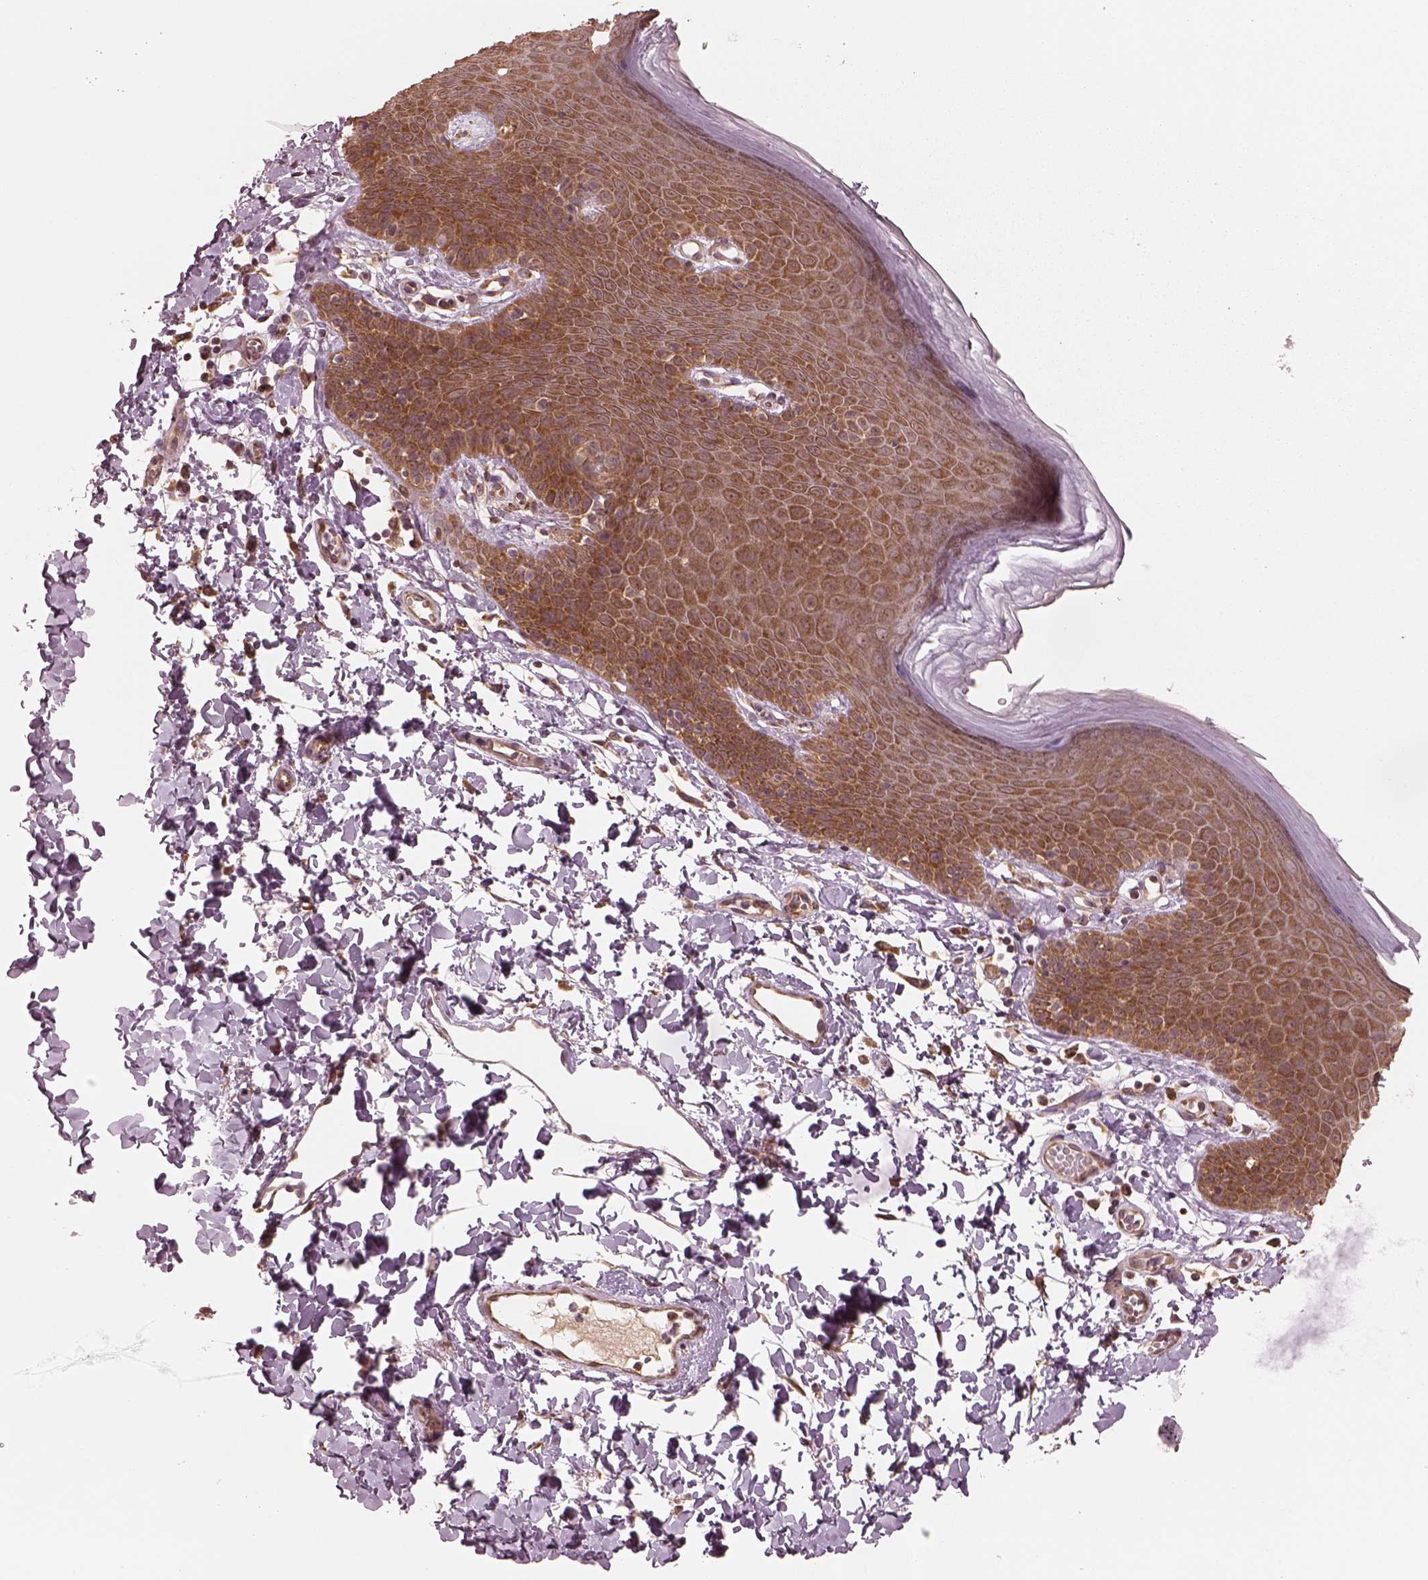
{"staining": {"intensity": "moderate", "quantity": ">75%", "location": "cytoplasmic/membranous"}, "tissue": "skin", "cell_type": "Epidermal cells", "image_type": "normal", "snomed": [{"axis": "morphology", "description": "Normal tissue, NOS"}, {"axis": "topography", "description": "Anal"}], "caption": "Epidermal cells reveal moderate cytoplasmic/membranous expression in approximately >75% of cells in normal skin.", "gene": "RPS5", "patient": {"sex": "male", "age": 53}}